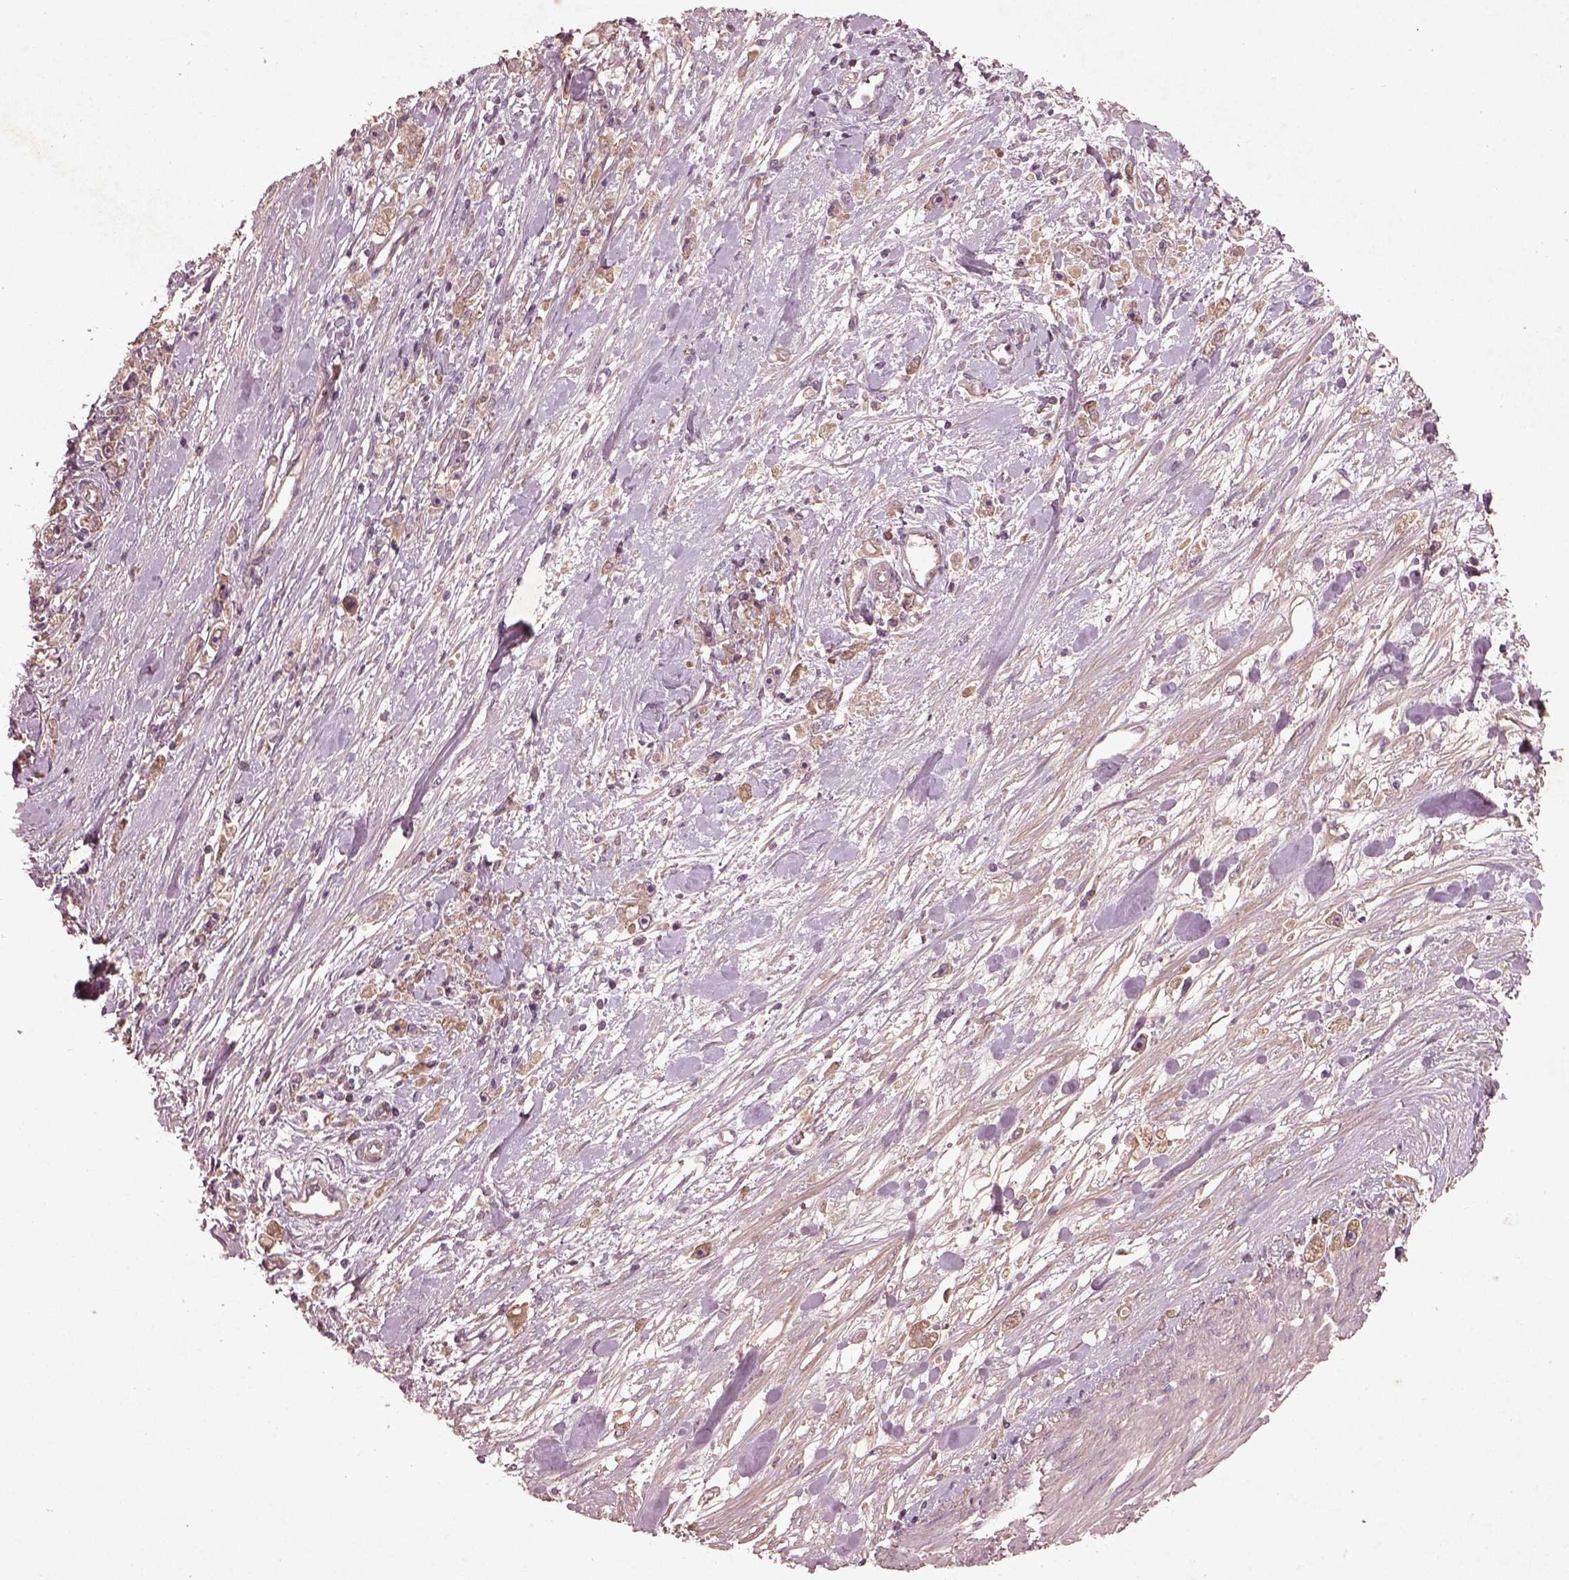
{"staining": {"intensity": "moderate", "quantity": ">75%", "location": "cytoplasmic/membranous"}, "tissue": "stomach cancer", "cell_type": "Tumor cells", "image_type": "cancer", "snomed": [{"axis": "morphology", "description": "Adenocarcinoma, NOS"}, {"axis": "topography", "description": "Stomach"}], "caption": "An IHC histopathology image of neoplastic tissue is shown. Protein staining in brown shows moderate cytoplasmic/membranous positivity in stomach cancer (adenocarcinoma) within tumor cells.", "gene": "FAM234A", "patient": {"sex": "female", "age": 59}}